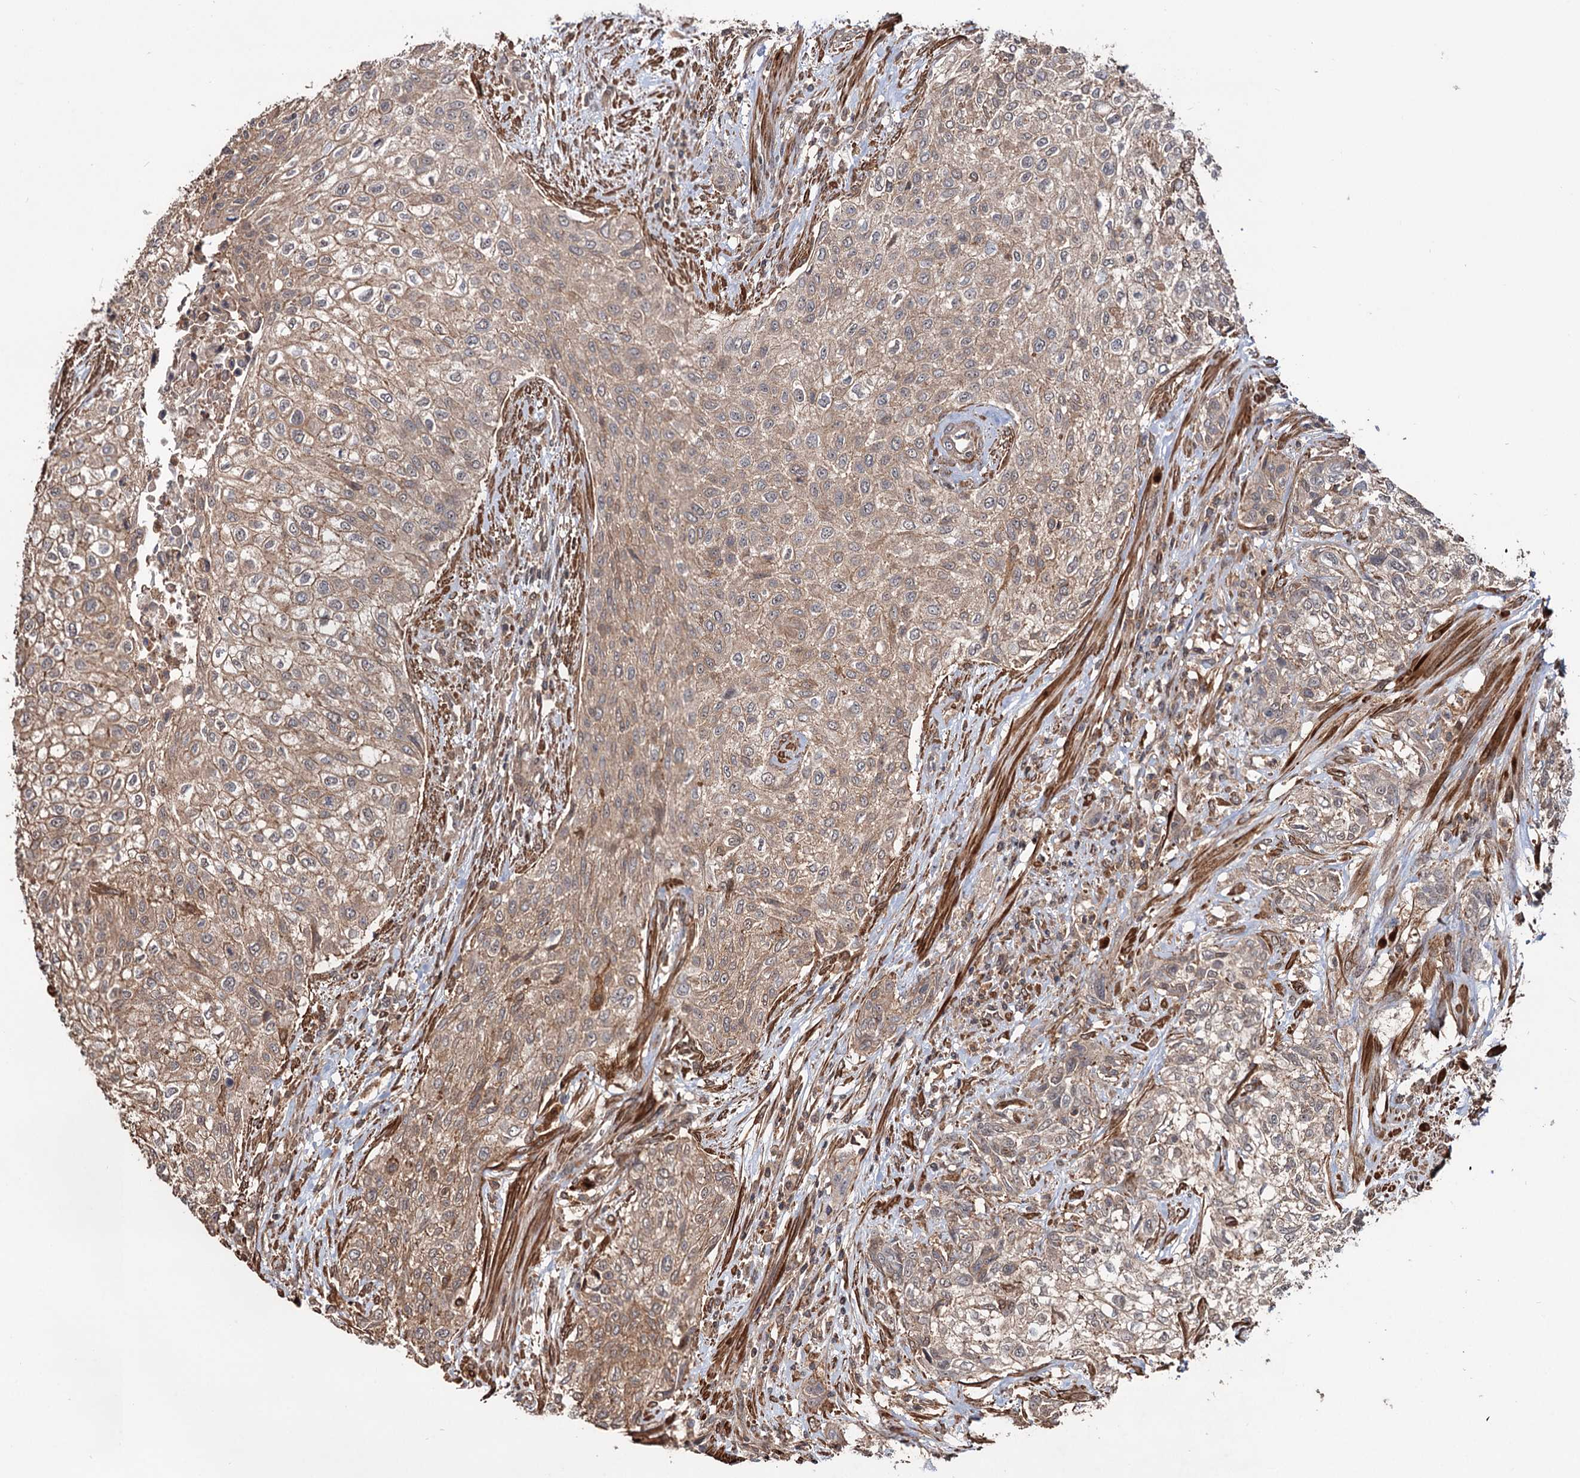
{"staining": {"intensity": "weak", "quantity": ">75%", "location": "cytoplasmic/membranous"}, "tissue": "urothelial cancer", "cell_type": "Tumor cells", "image_type": "cancer", "snomed": [{"axis": "morphology", "description": "Normal tissue, NOS"}, {"axis": "morphology", "description": "Urothelial carcinoma, NOS"}, {"axis": "topography", "description": "Urinary bladder"}, {"axis": "topography", "description": "Peripheral nerve tissue"}], "caption": "Protein expression analysis of urothelial cancer shows weak cytoplasmic/membranous positivity in approximately >75% of tumor cells. The protein of interest is shown in brown color, while the nuclei are stained blue.", "gene": "GRIP1", "patient": {"sex": "male", "age": 35}}